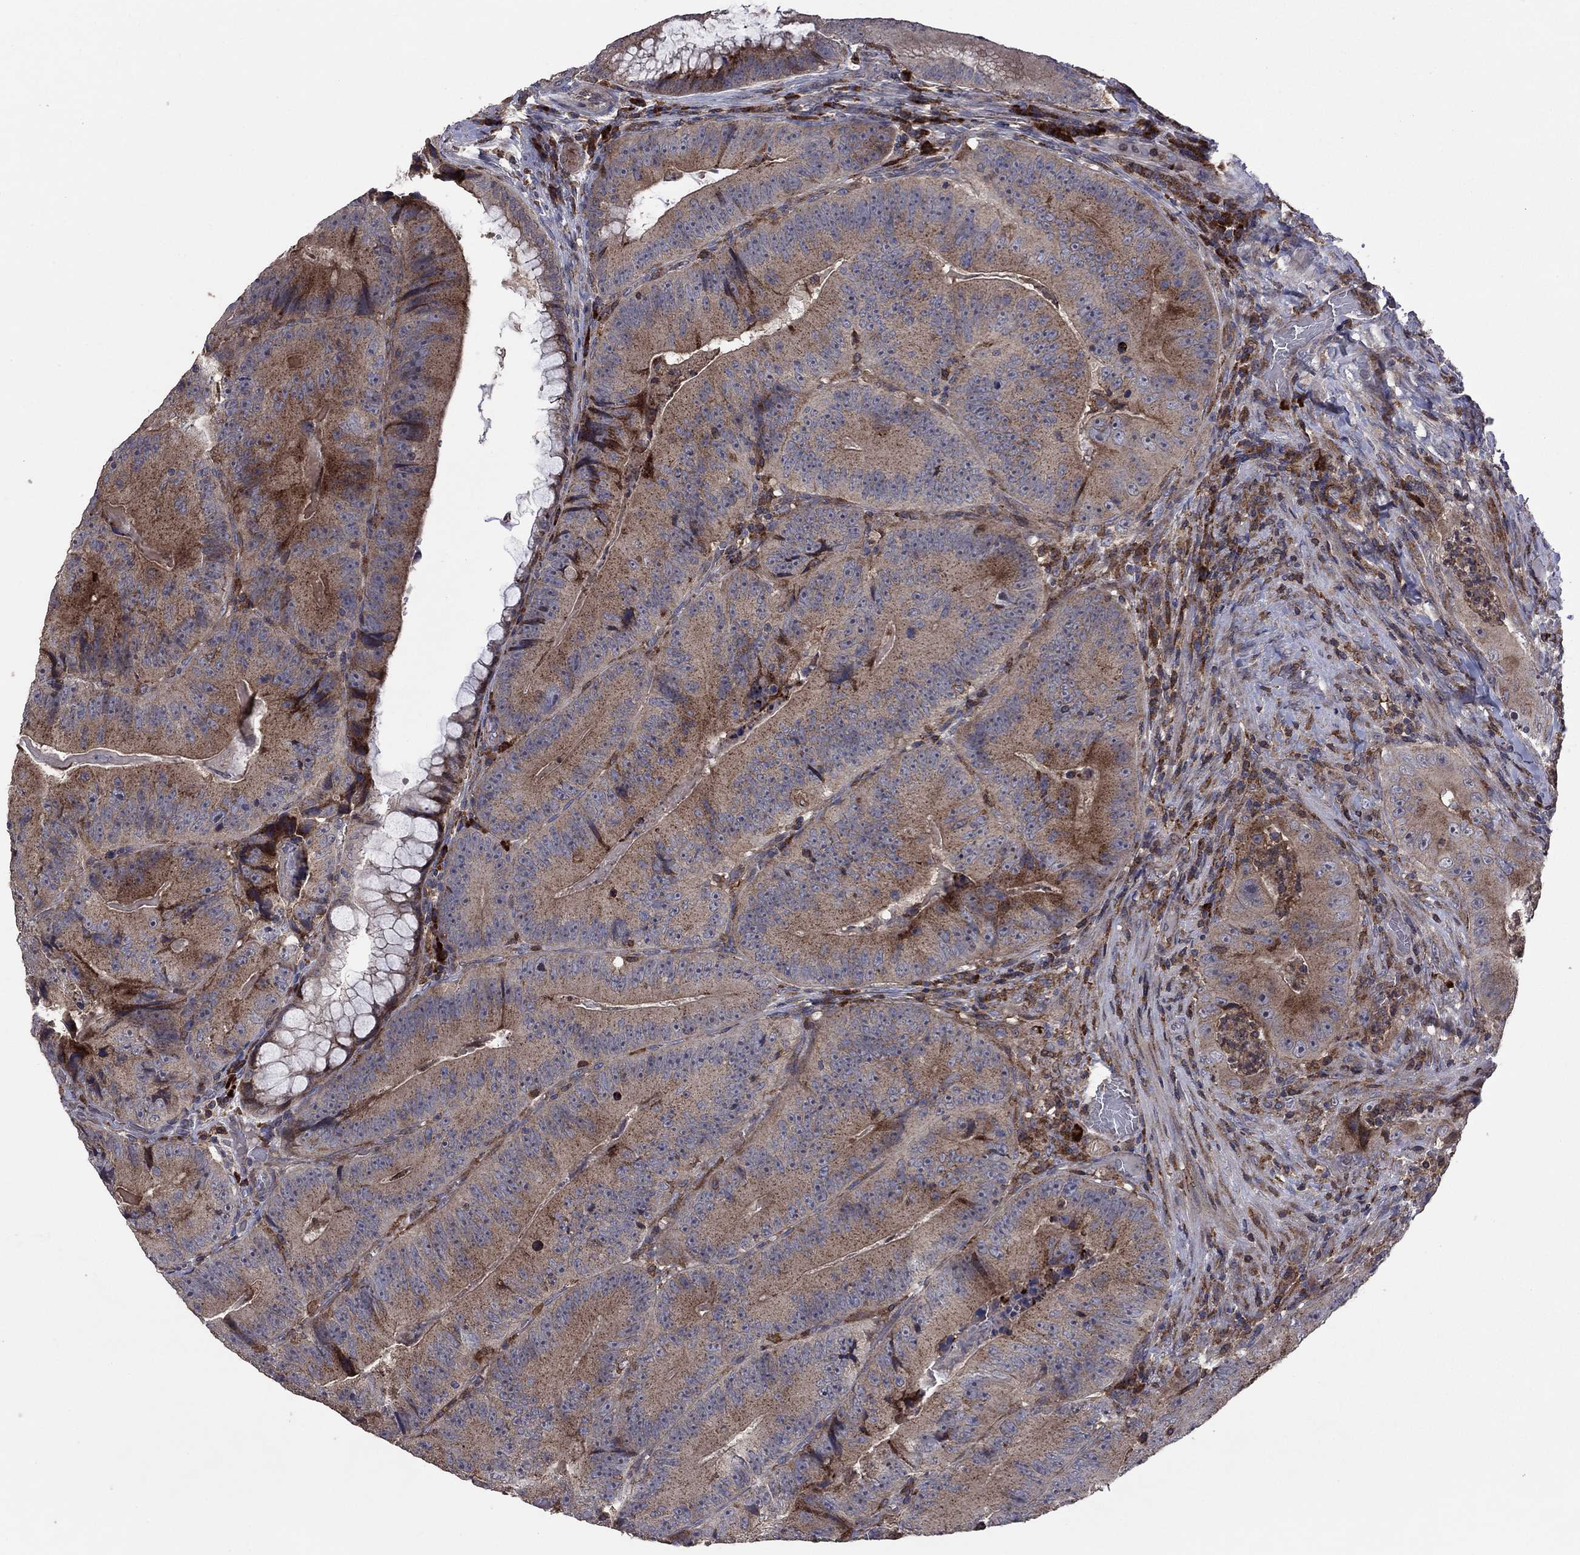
{"staining": {"intensity": "strong", "quantity": "<25%", "location": "cytoplasmic/membranous"}, "tissue": "colorectal cancer", "cell_type": "Tumor cells", "image_type": "cancer", "snomed": [{"axis": "morphology", "description": "Adenocarcinoma, NOS"}, {"axis": "topography", "description": "Colon"}], "caption": "Protein staining shows strong cytoplasmic/membranous positivity in approximately <25% of tumor cells in colorectal adenocarcinoma.", "gene": "MEA1", "patient": {"sex": "female", "age": 86}}